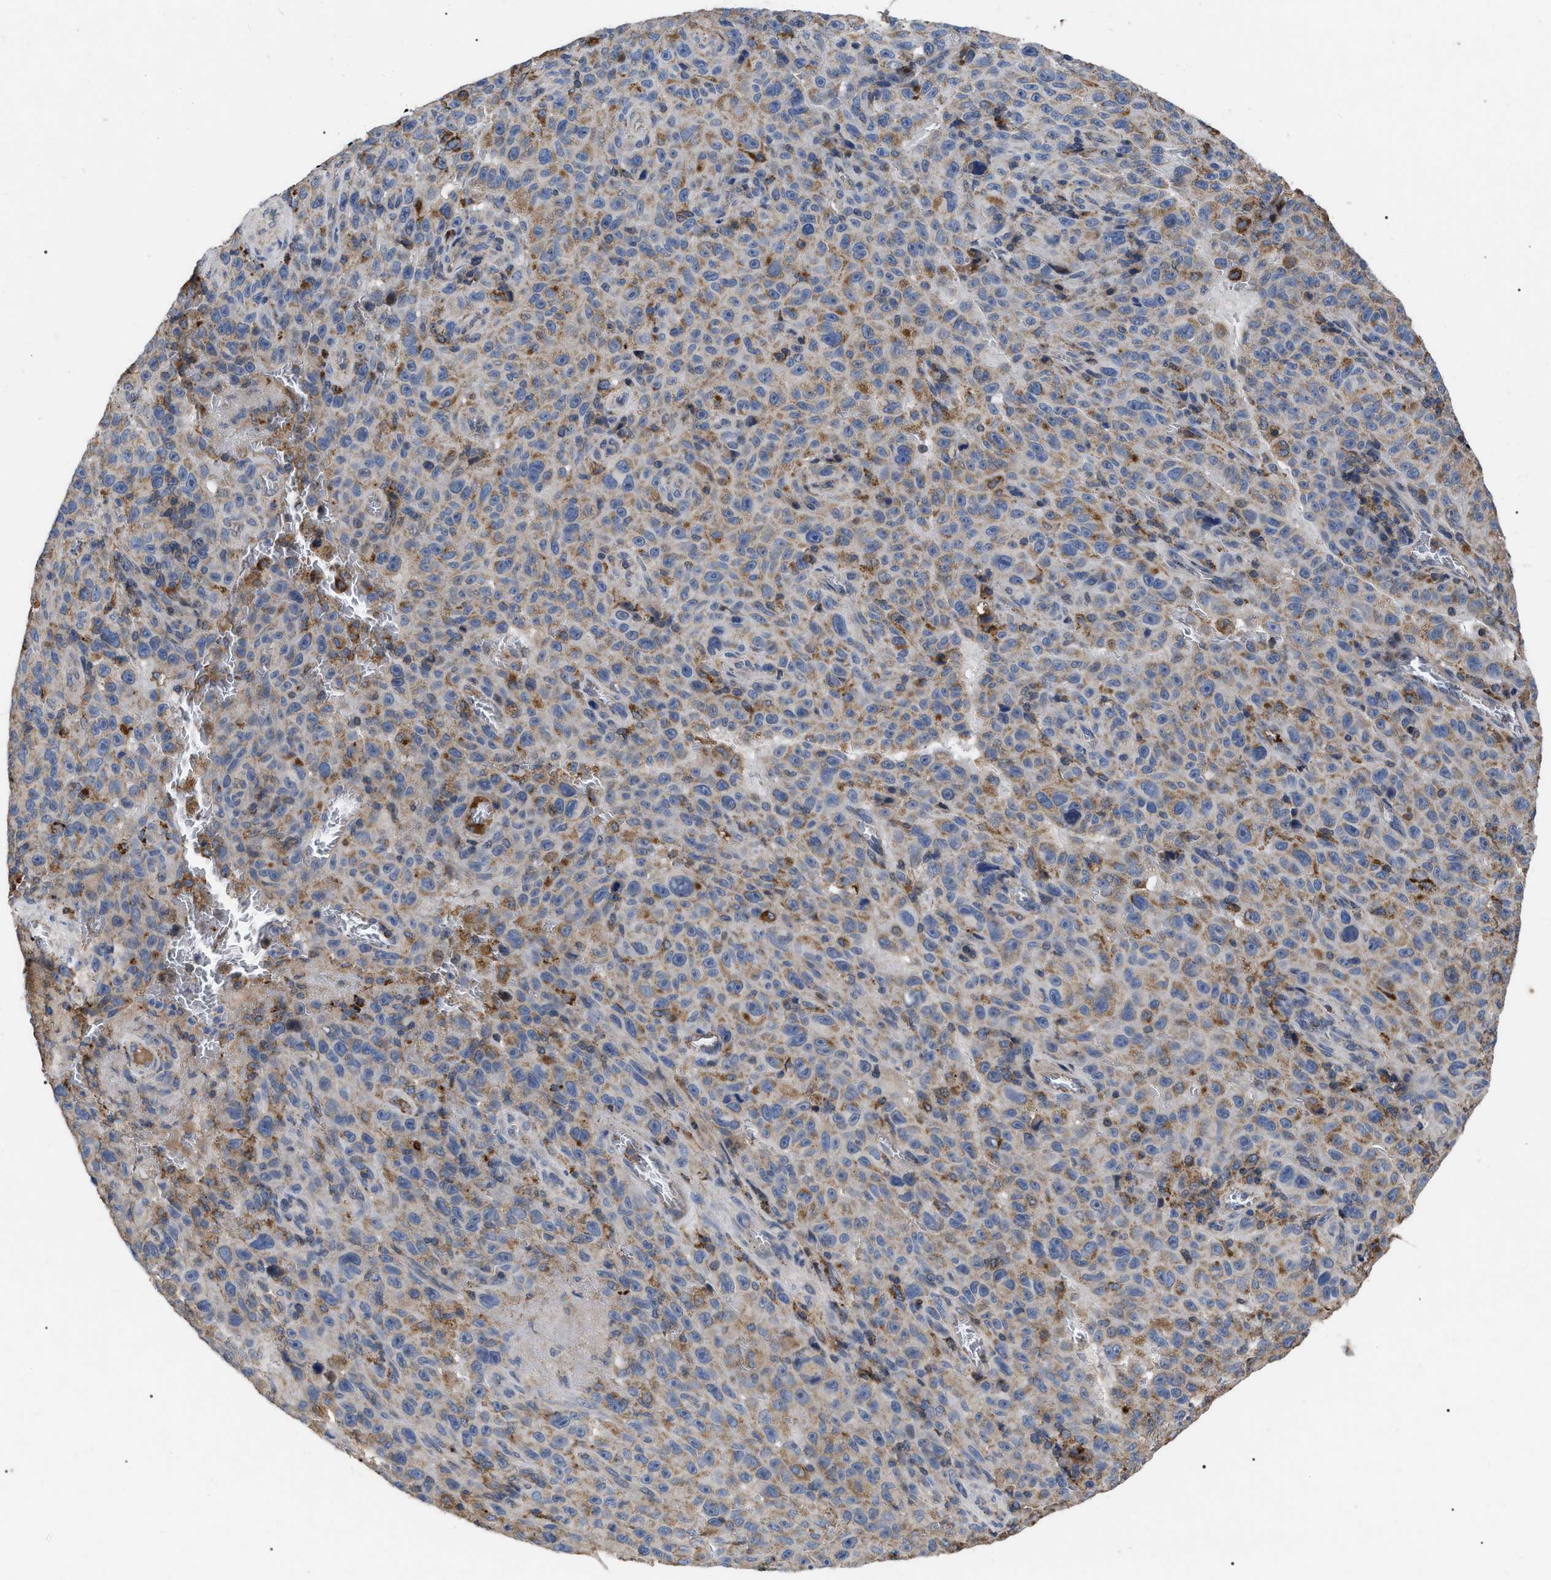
{"staining": {"intensity": "negative", "quantity": "none", "location": "none"}, "tissue": "melanoma", "cell_type": "Tumor cells", "image_type": "cancer", "snomed": [{"axis": "morphology", "description": "Malignant melanoma, NOS"}, {"axis": "topography", "description": "Skin"}], "caption": "High magnification brightfield microscopy of malignant melanoma stained with DAB (3,3'-diaminobenzidine) (brown) and counterstained with hematoxylin (blue): tumor cells show no significant expression.", "gene": "FAM171A2", "patient": {"sex": "female", "age": 82}}